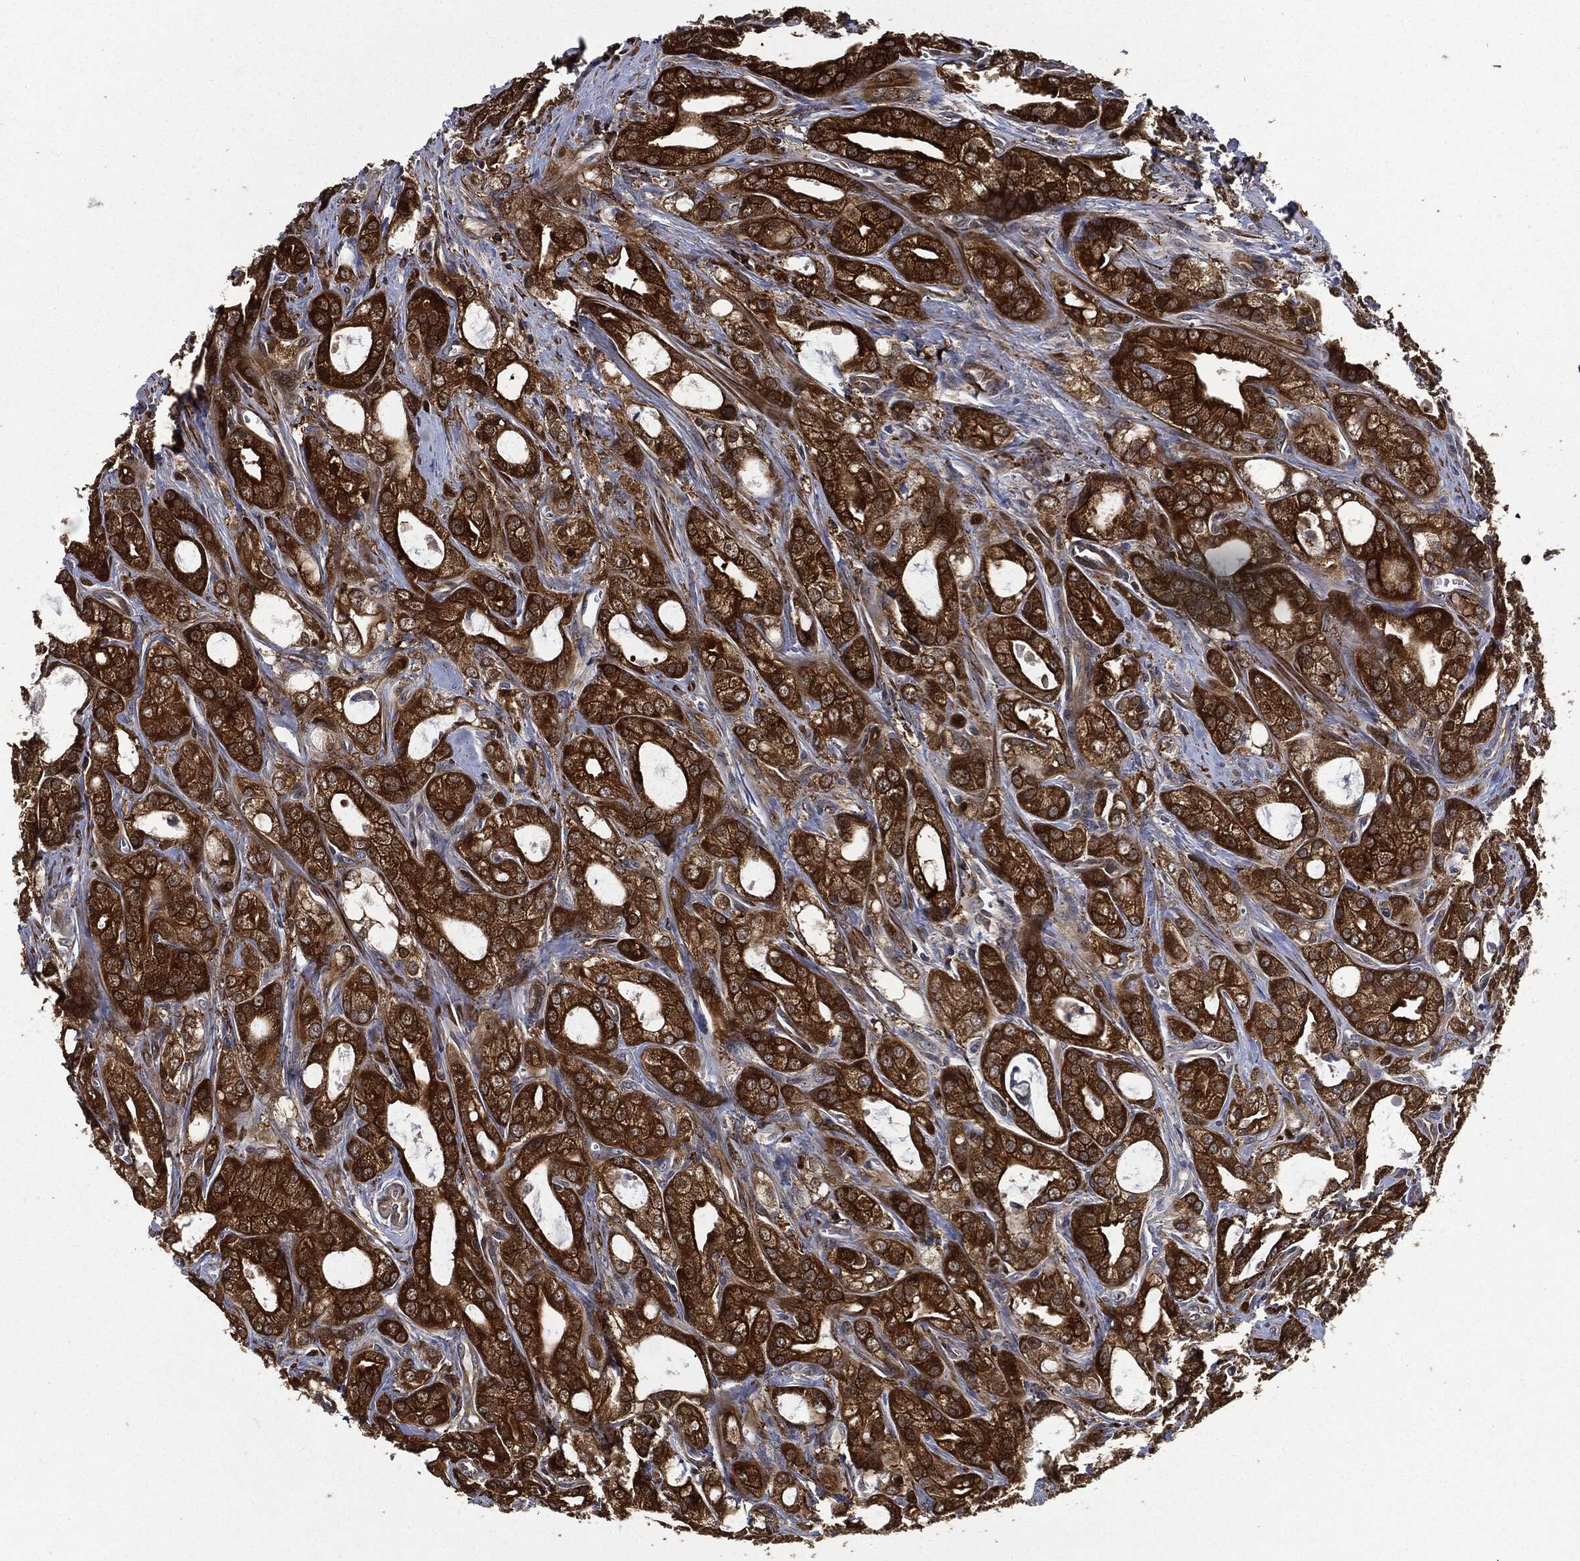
{"staining": {"intensity": "strong", "quantity": ">75%", "location": "cytoplasmic/membranous"}, "tissue": "prostate cancer", "cell_type": "Tumor cells", "image_type": "cancer", "snomed": [{"axis": "morphology", "description": "Adenocarcinoma, NOS"}, {"axis": "morphology", "description": "Adenocarcinoma, High grade"}, {"axis": "topography", "description": "Prostate"}], "caption": "IHC of prostate adenocarcinoma exhibits high levels of strong cytoplasmic/membranous positivity in approximately >75% of tumor cells.", "gene": "PRDX2", "patient": {"sex": "male", "age": 70}}